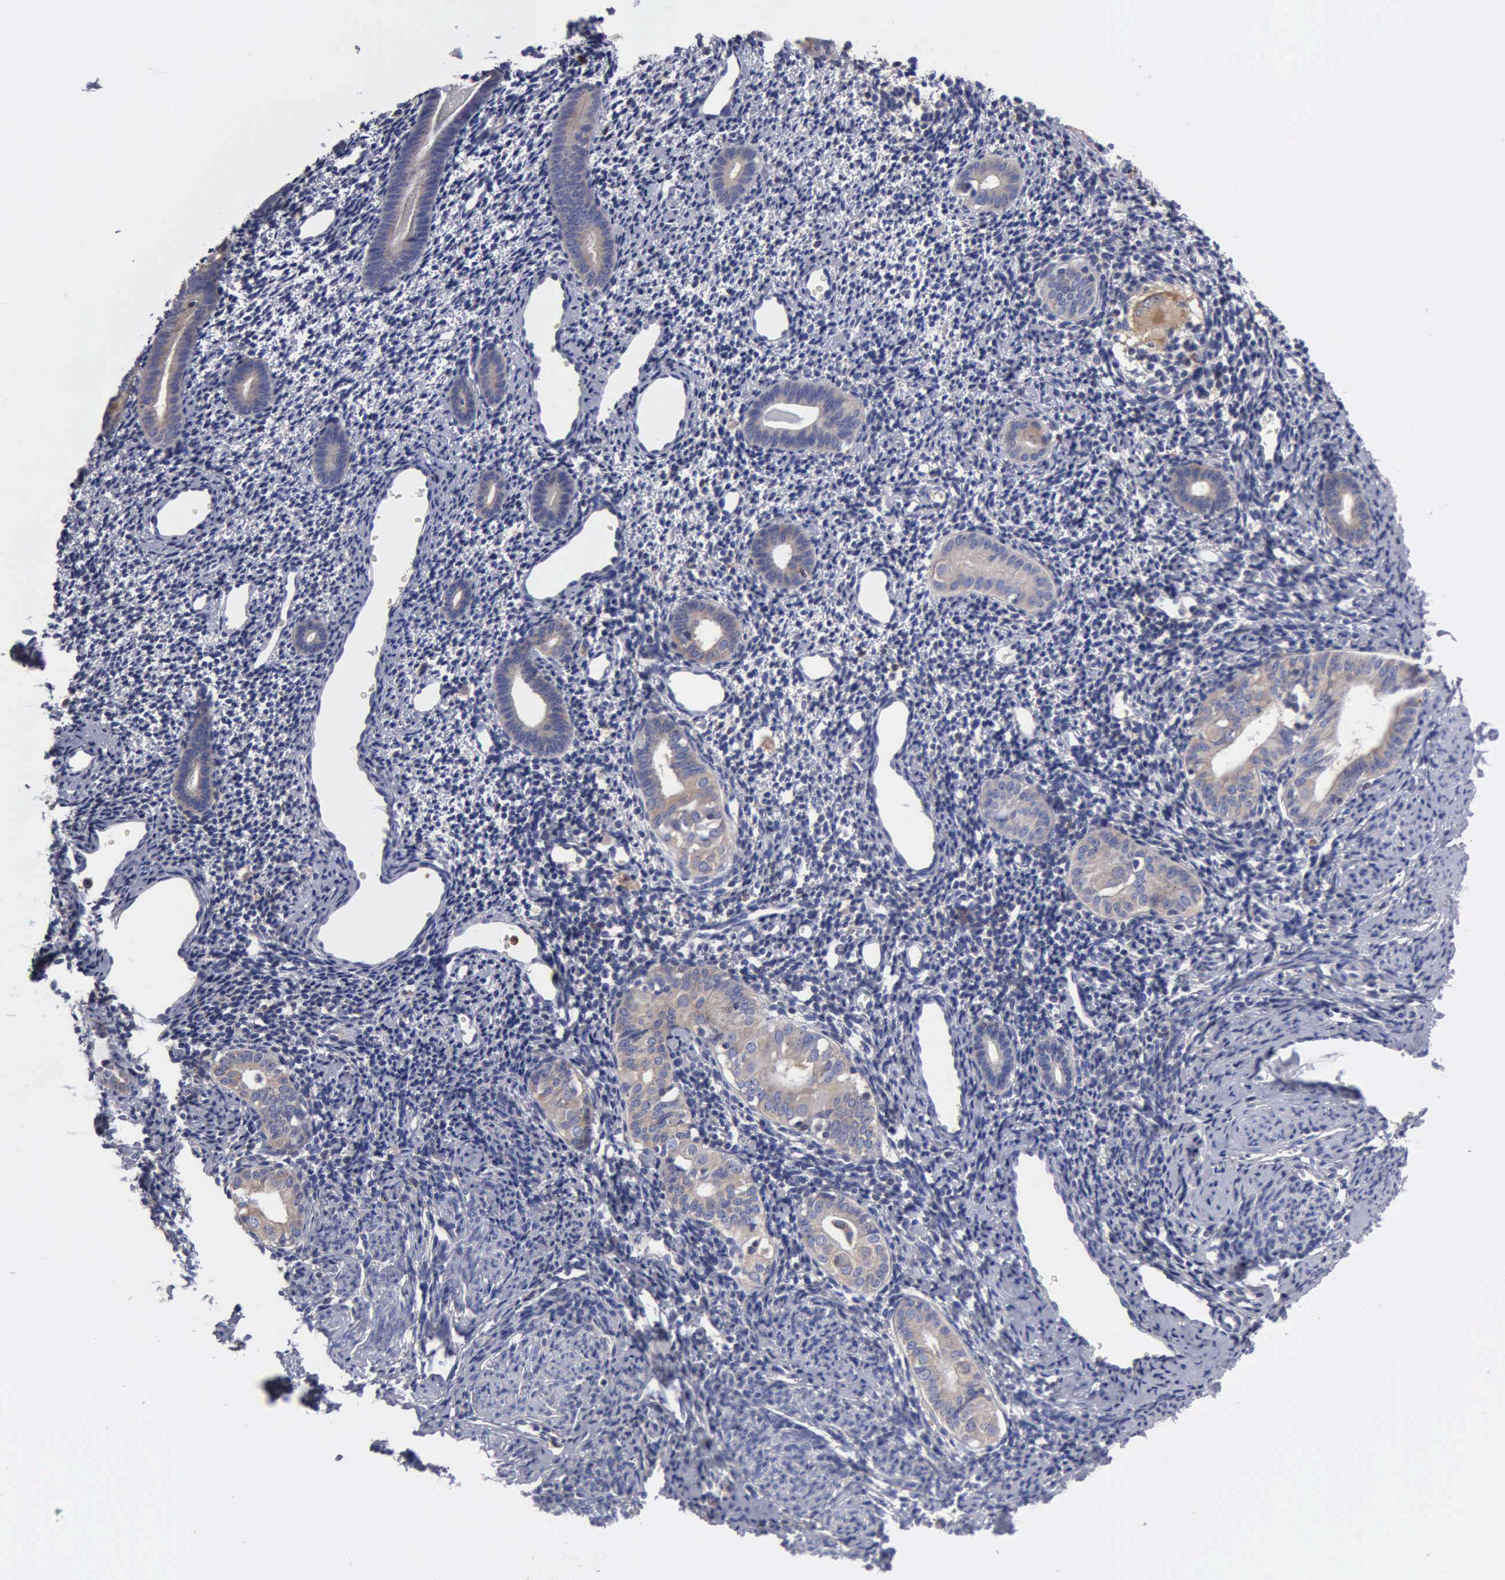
{"staining": {"intensity": "negative", "quantity": "none", "location": "none"}, "tissue": "endometrium", "cell_type": "Cells in endometrial stroma", "image_type": "normal", "snomed": [{"axis": "morphology", "description": "Normal tissue, NOS"}, {"axis": "morphology", "description": "Neoplasm, benign, NOS"}, {"axis": "topography", "description": "Uterus"}], "caption": "The image demonstrates no significant positivity in cells in endometrial stroma of endometrium.", "gene": "G6PD", "patient": {"sex": "female", "age": 55}}